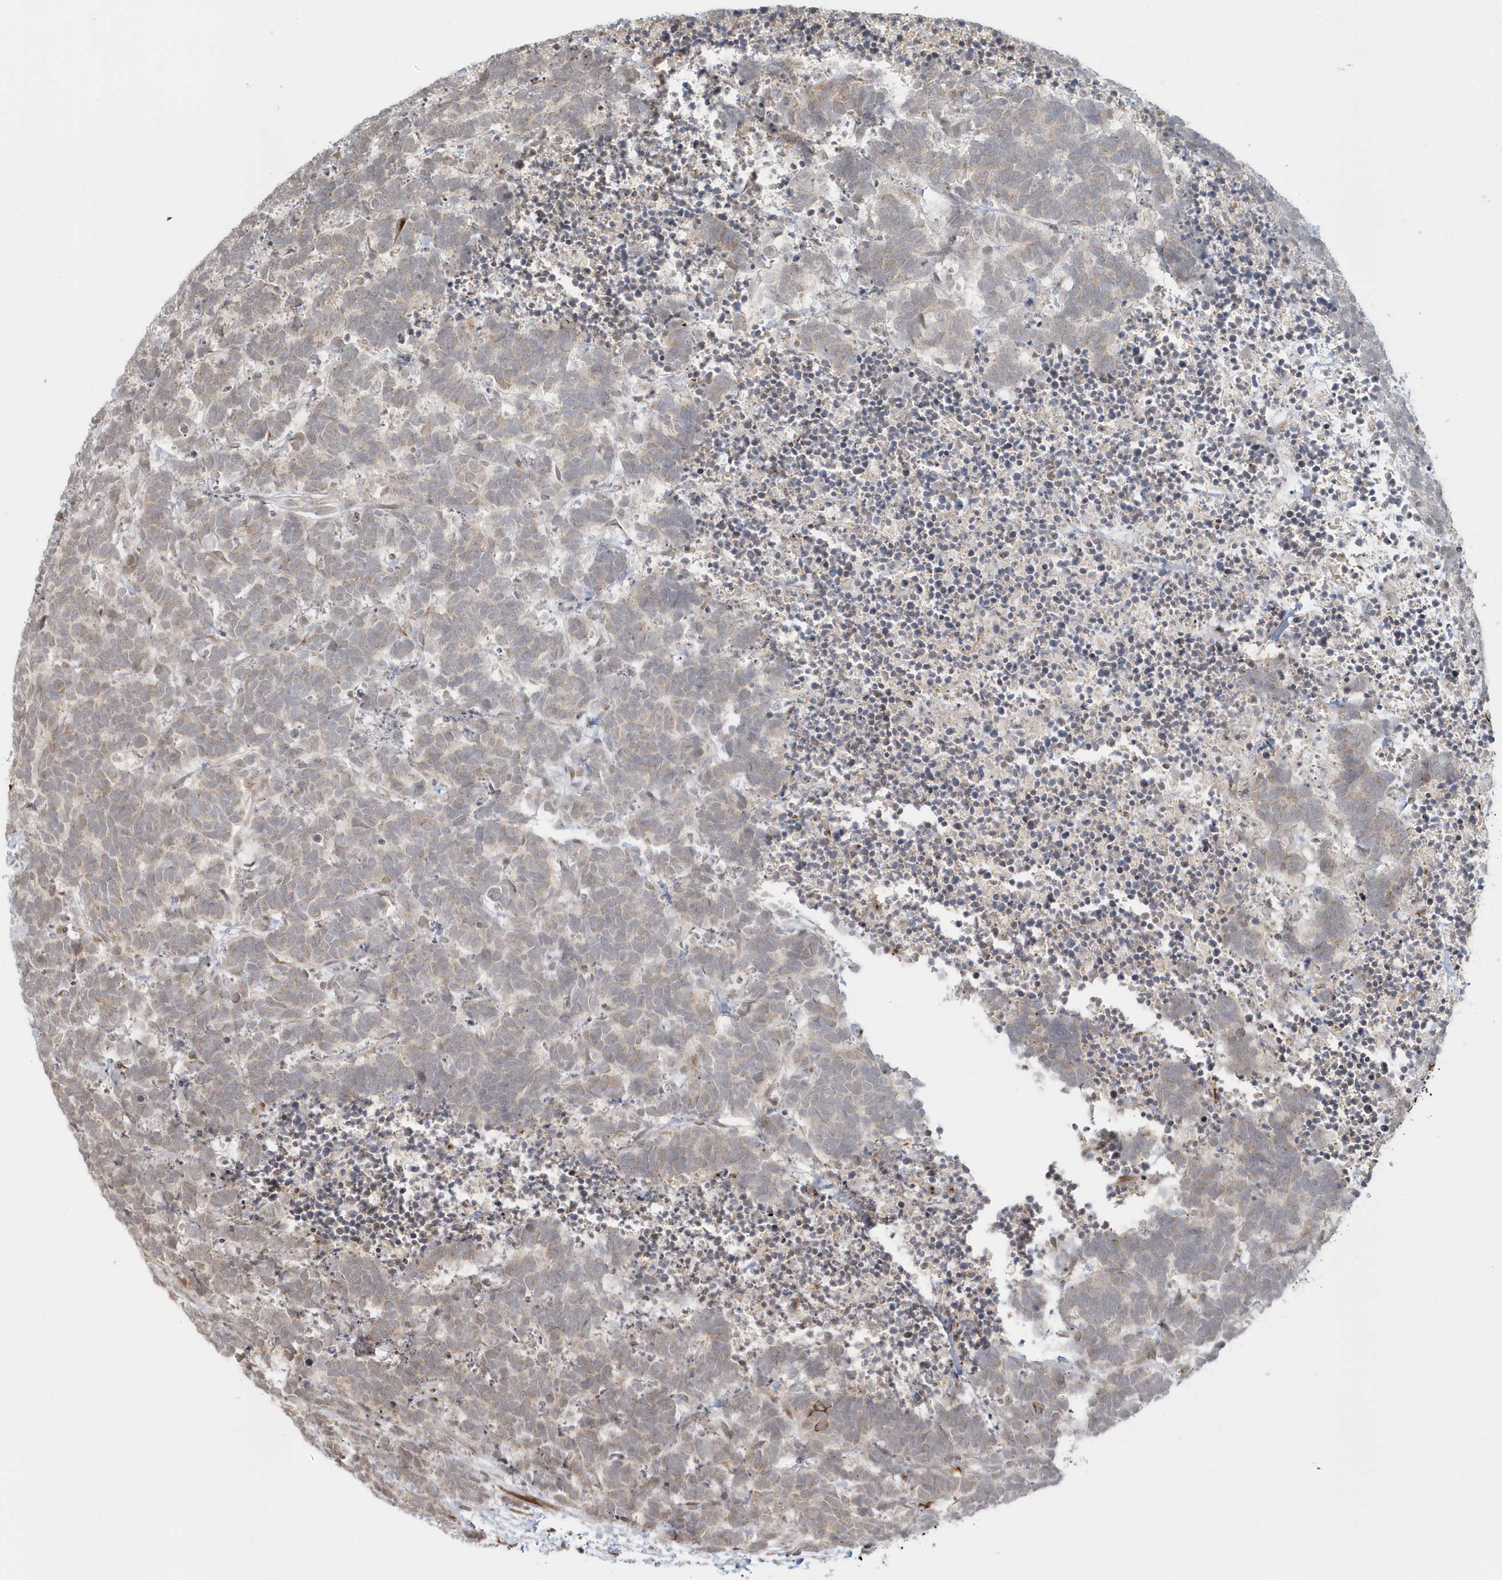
{"staining": {"intensity": "moderate", "quantity": "<25%", "location": "cytoplasmic/membranous"}, "tissue": "carcinoid", "cell_type": "Tumor cells", "image_type": "cancer", "snomed": [{"axis": "morphology", "description": "Carcinoma, NOS"}, {"axis": "morphology", "description": "Carcinoid, malignant, NOS"}, {"axis": "topography", "description": "Urinary bladder"}], "caption": "Immunohistochemical staining of human carcinoma shows low levels of moderate cytoplasmic/membranous protein expression in approximately <25% of tumor cells. (DAB (3,3'-diaminobenzidine) IHC with brightfield microscopy, high magnification).", "gene": "DHFR", "patient": {"sex": "male", "age": 57}}